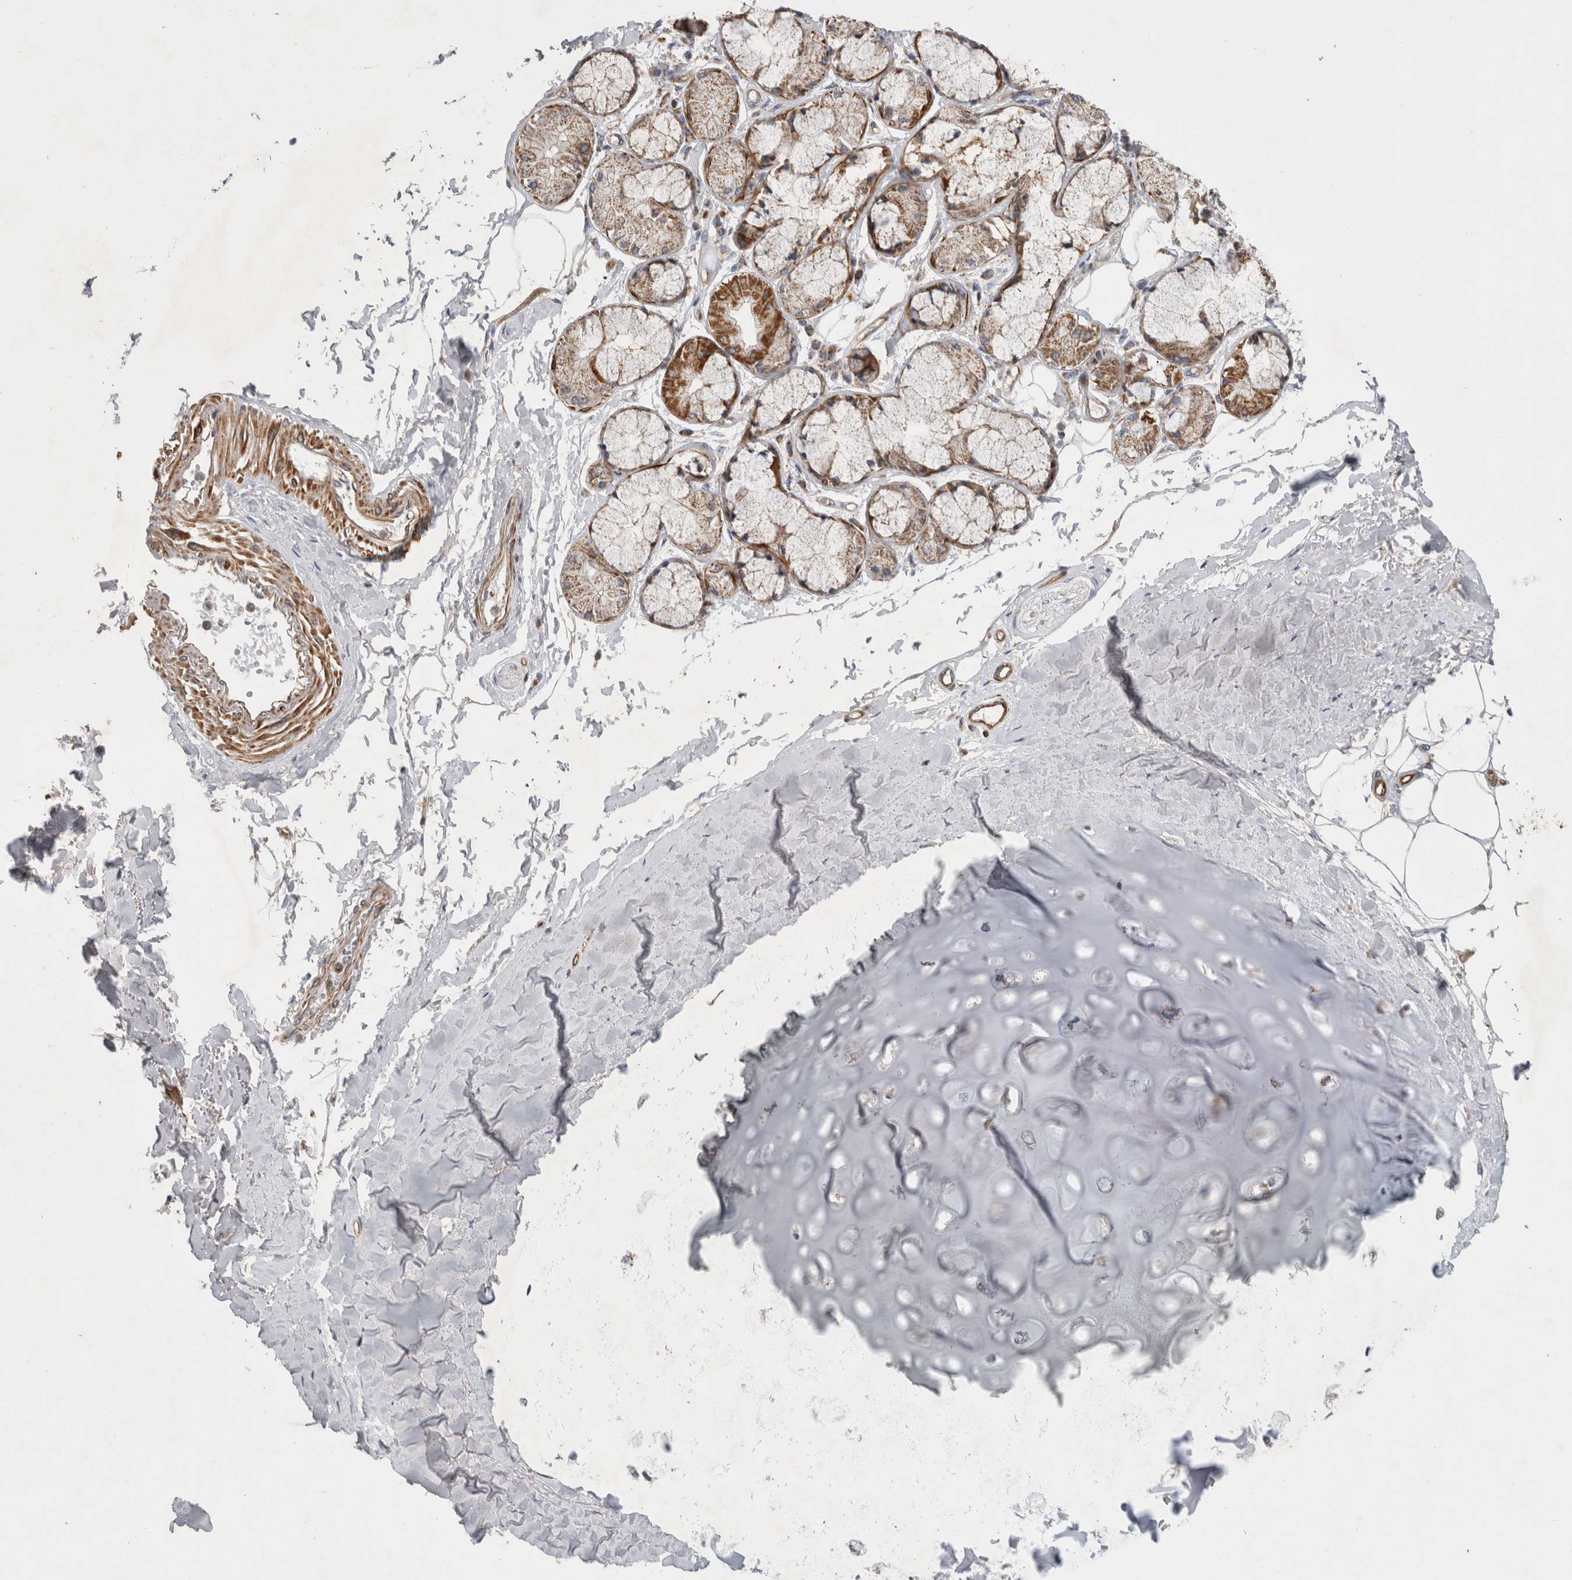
{"staining": {"intensity": "negative", "quantity": "none", "location": "none"}, "tissue": "adipose tissue", "cell_type": "Adipocytes", "image_type": "normal", "snomed": [{"axis": "morphology", "description": "Normal tissue, NOS"}, {"axis": "topography", "description": "Bronchus"}], "caption": "Immunohistochemistry (IHC) photomicrograph of benign adipose tissue: adipose tissue stained with DAB exhibits no significant protein staining in adipocytes. (Immunohistochemistry, brightfield microscopy, high magnification).", "gene": "SFXN2", "patient": {"sex": "male", "age": 66}}